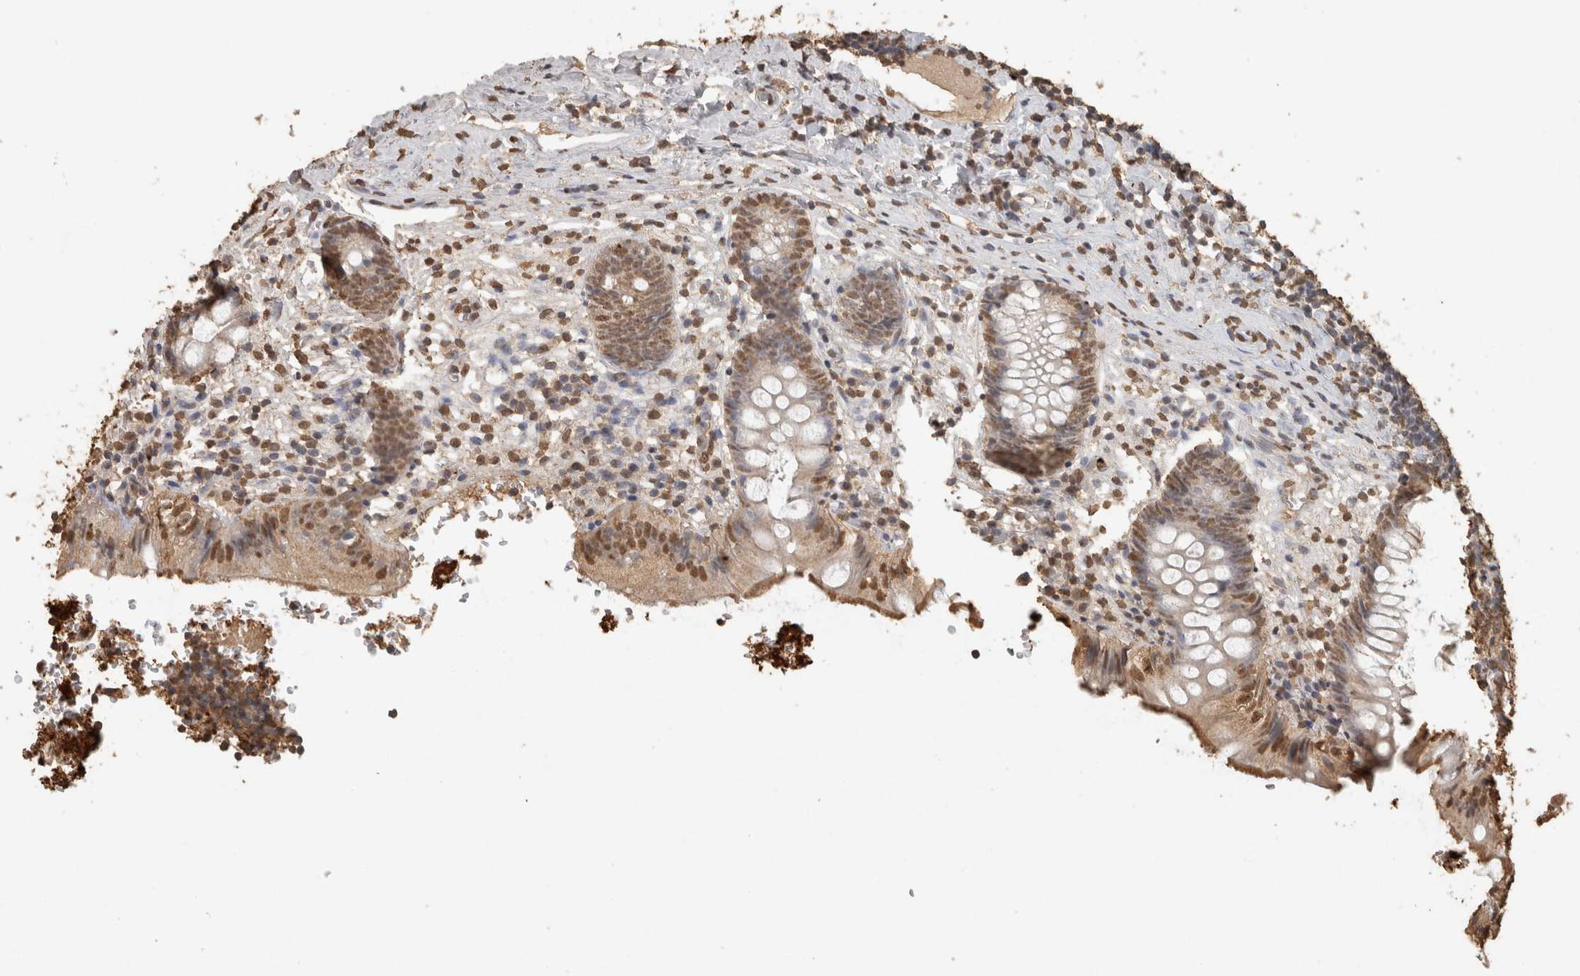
{"staining": {"intensity": "moderate", "quantity": ">75%", "location": "nuclear"}, "tissue": "appendix", "cell_type": "Glandular cells", "image_type": "normal", "snomed": [{"axis": "morphology", "description": "Normal tissue, NOS"}, {"axis": "topography", "description": "Appendix"}], "caption": "Immunohistochemical staining of normal appendix displays medium levels of moderate nuclear expression in approximately >75% of glandular cells. Immunohistochemistry (ihc) stains the protein of interest in brown and the nuclei are stained blue.", "gene": "HAND2", "patient": {"sex": "male", "age": 8}}